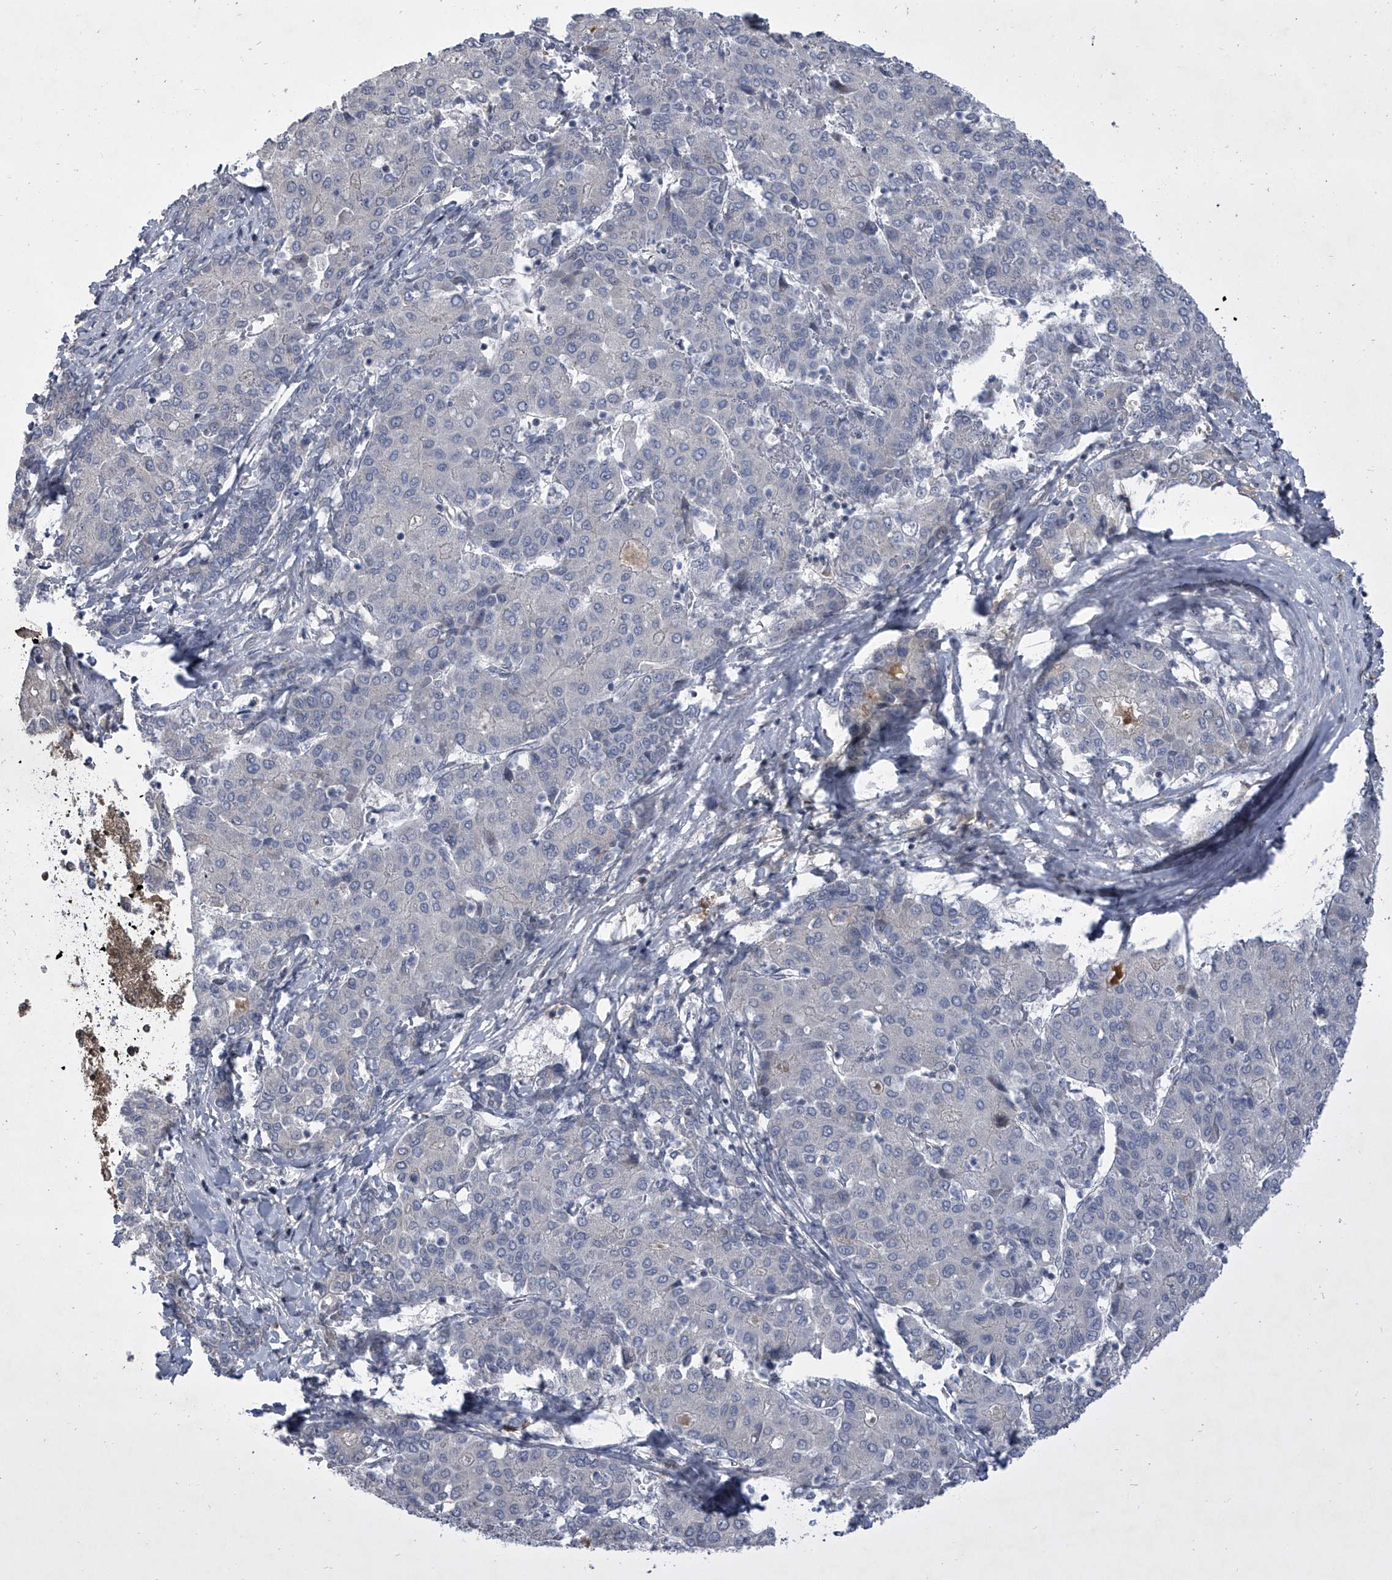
{"staining": {"intensity": "negative", "quantity": "none", "location": "none"}, "tissue": "liver cancer", "cell_type": "Tumor cells", "image_type": "cancer", "snomed": [{"axis": "morphology", "description": "Carcinoma, Hepatocellular, NOS"}, {"axis": "topography", "description": "Liver"}], "caption": "This image is of liver hepatocellular carcinoma stained with immunohistochemistry to label a protein in brown with the nuclei are counter-stained blue. There is no positivity in tumor cells. (DAB immunohistochemistry with hematoxylin counter stain).", "gene": "HEATR6", "patient": {"sex": "male", "age": 65}}